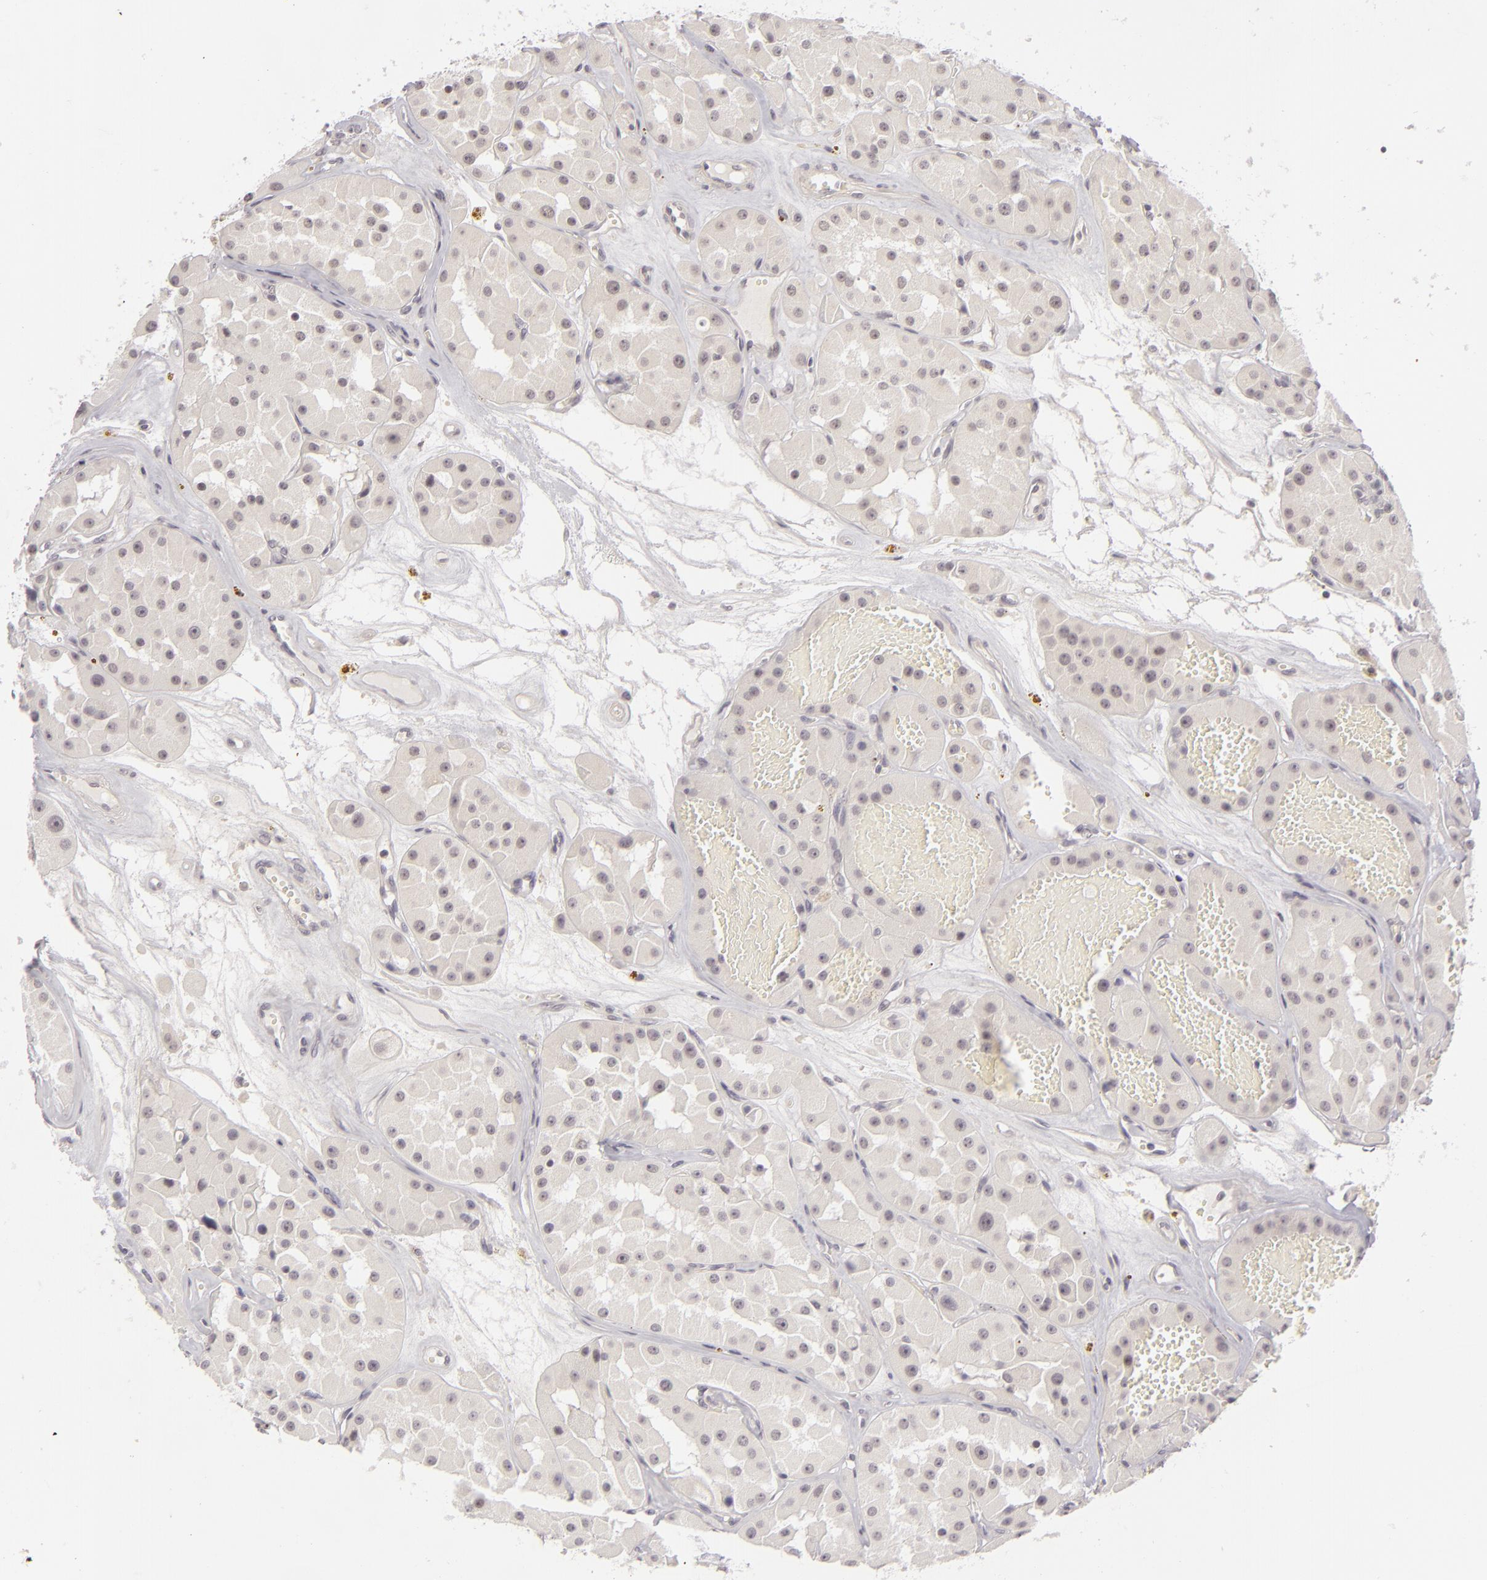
{"staining": {"intensity": "negative", "quantity": "none", "location": "none"}, "tissue": "renal cancer", "cell_type": "Tumor cells", "image_type": "cancer", "snomed": [{"axis": "morphology", "description": "Adenocarcinoma, uncertain malignant potential"}, {"axis": "topography", "description": "Kidney"}], "caption": "A histopathology image of human adenocarcinoma,  uncertain malignant potential (renal) is negative for staining in tumor cells.", "gene": "DLG3", "patient": {"sex": "male", "age": 63}}